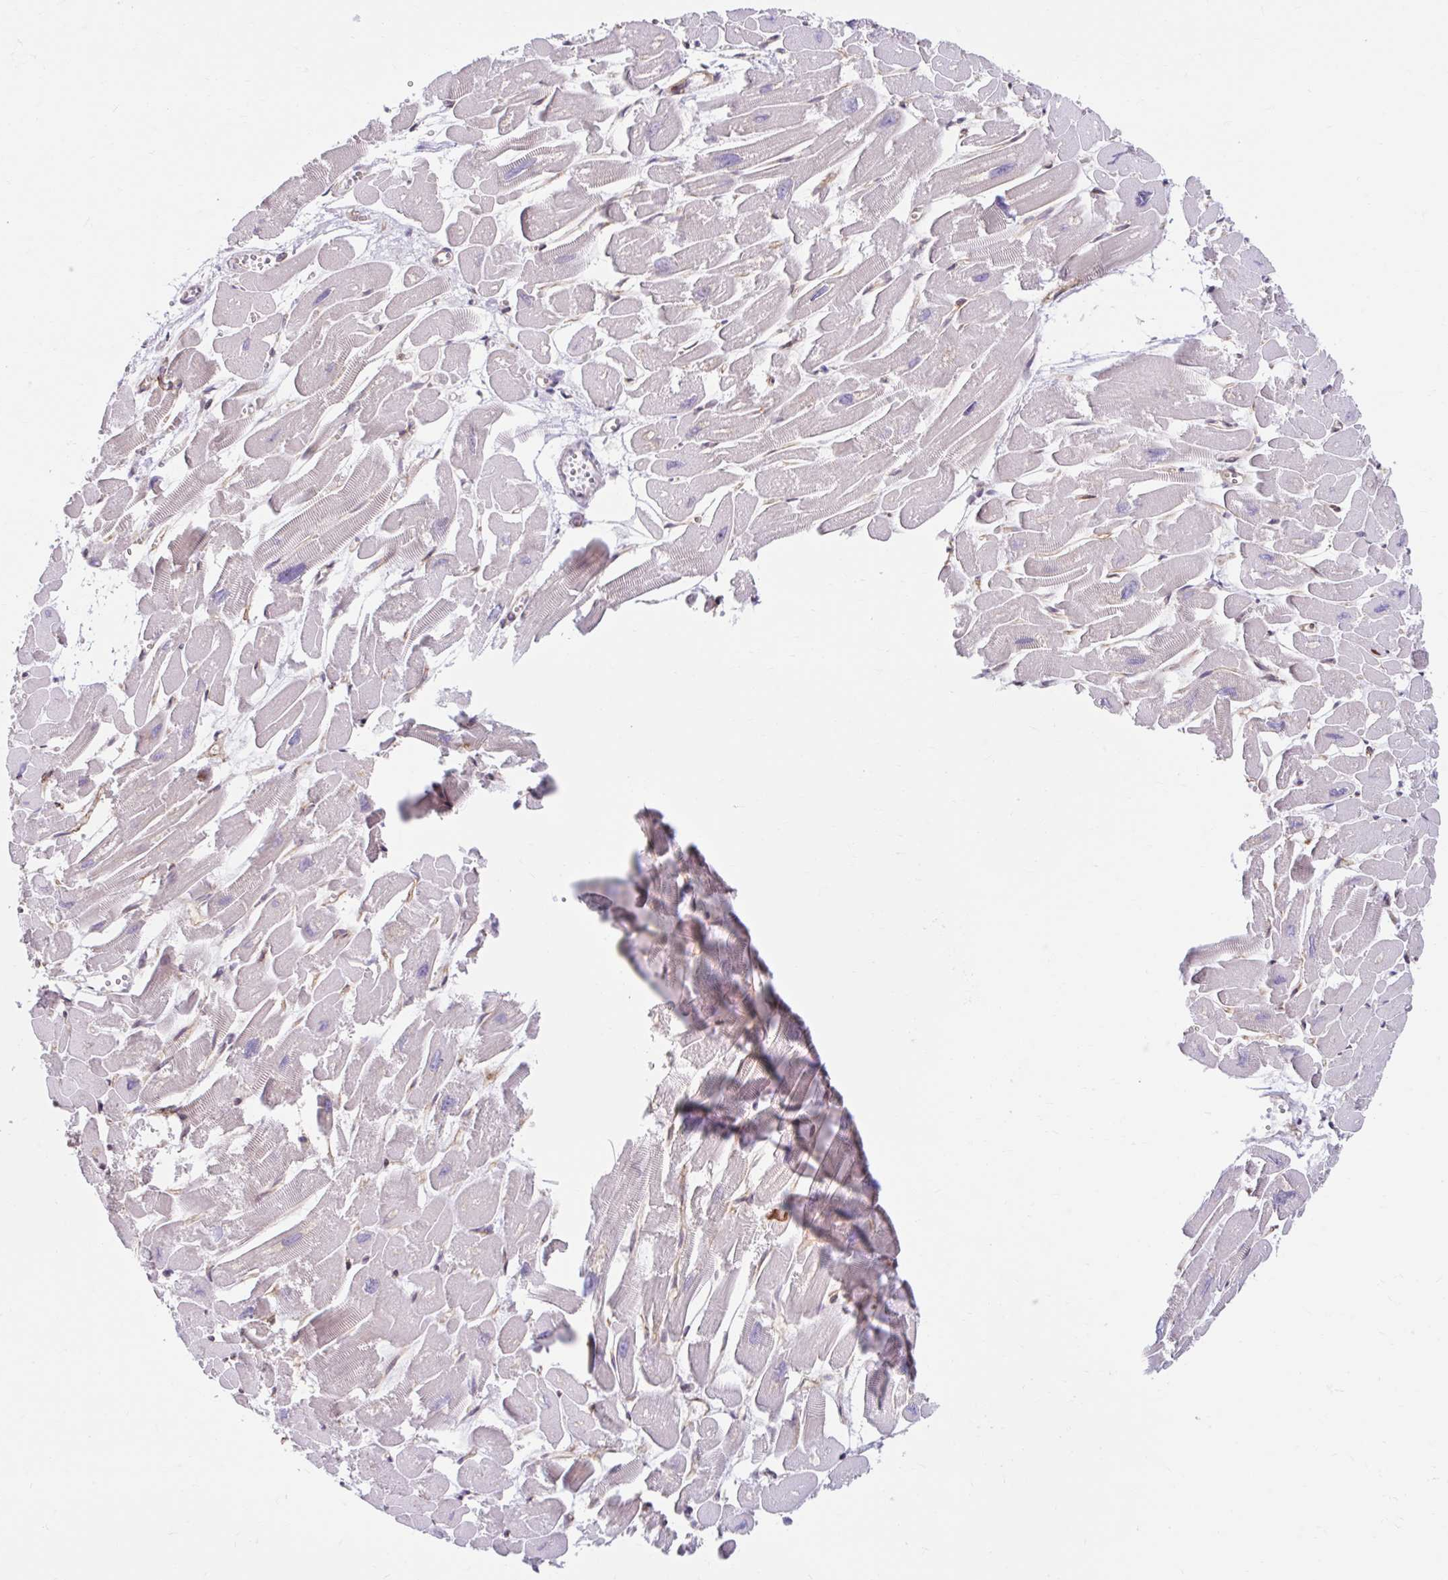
{"staining": {"intensity": "moderate", "quantity": "25%-75%", "location": "cytoplasmic/membranous"}, "tissue": "heart muscle", "cell_type": "Cardiomyocytes", "image_type": "normal", "snomed": [{"axis": "morphology", "description": "Normal tissue, NOS"}, {"axis": "topography", "description": "Heart"}], "caption": "Immunohistochemical staining of benign human heart muscle reveals moderate cytoplasmic/membranous protein expression in approximately 25%-75% of cardiomyocytes. Ihc stains the protein of interest in brown and the nuclei are stained blue.", "gene": "NT5C1B", "patient": {"sex": "male", "age": 54}}